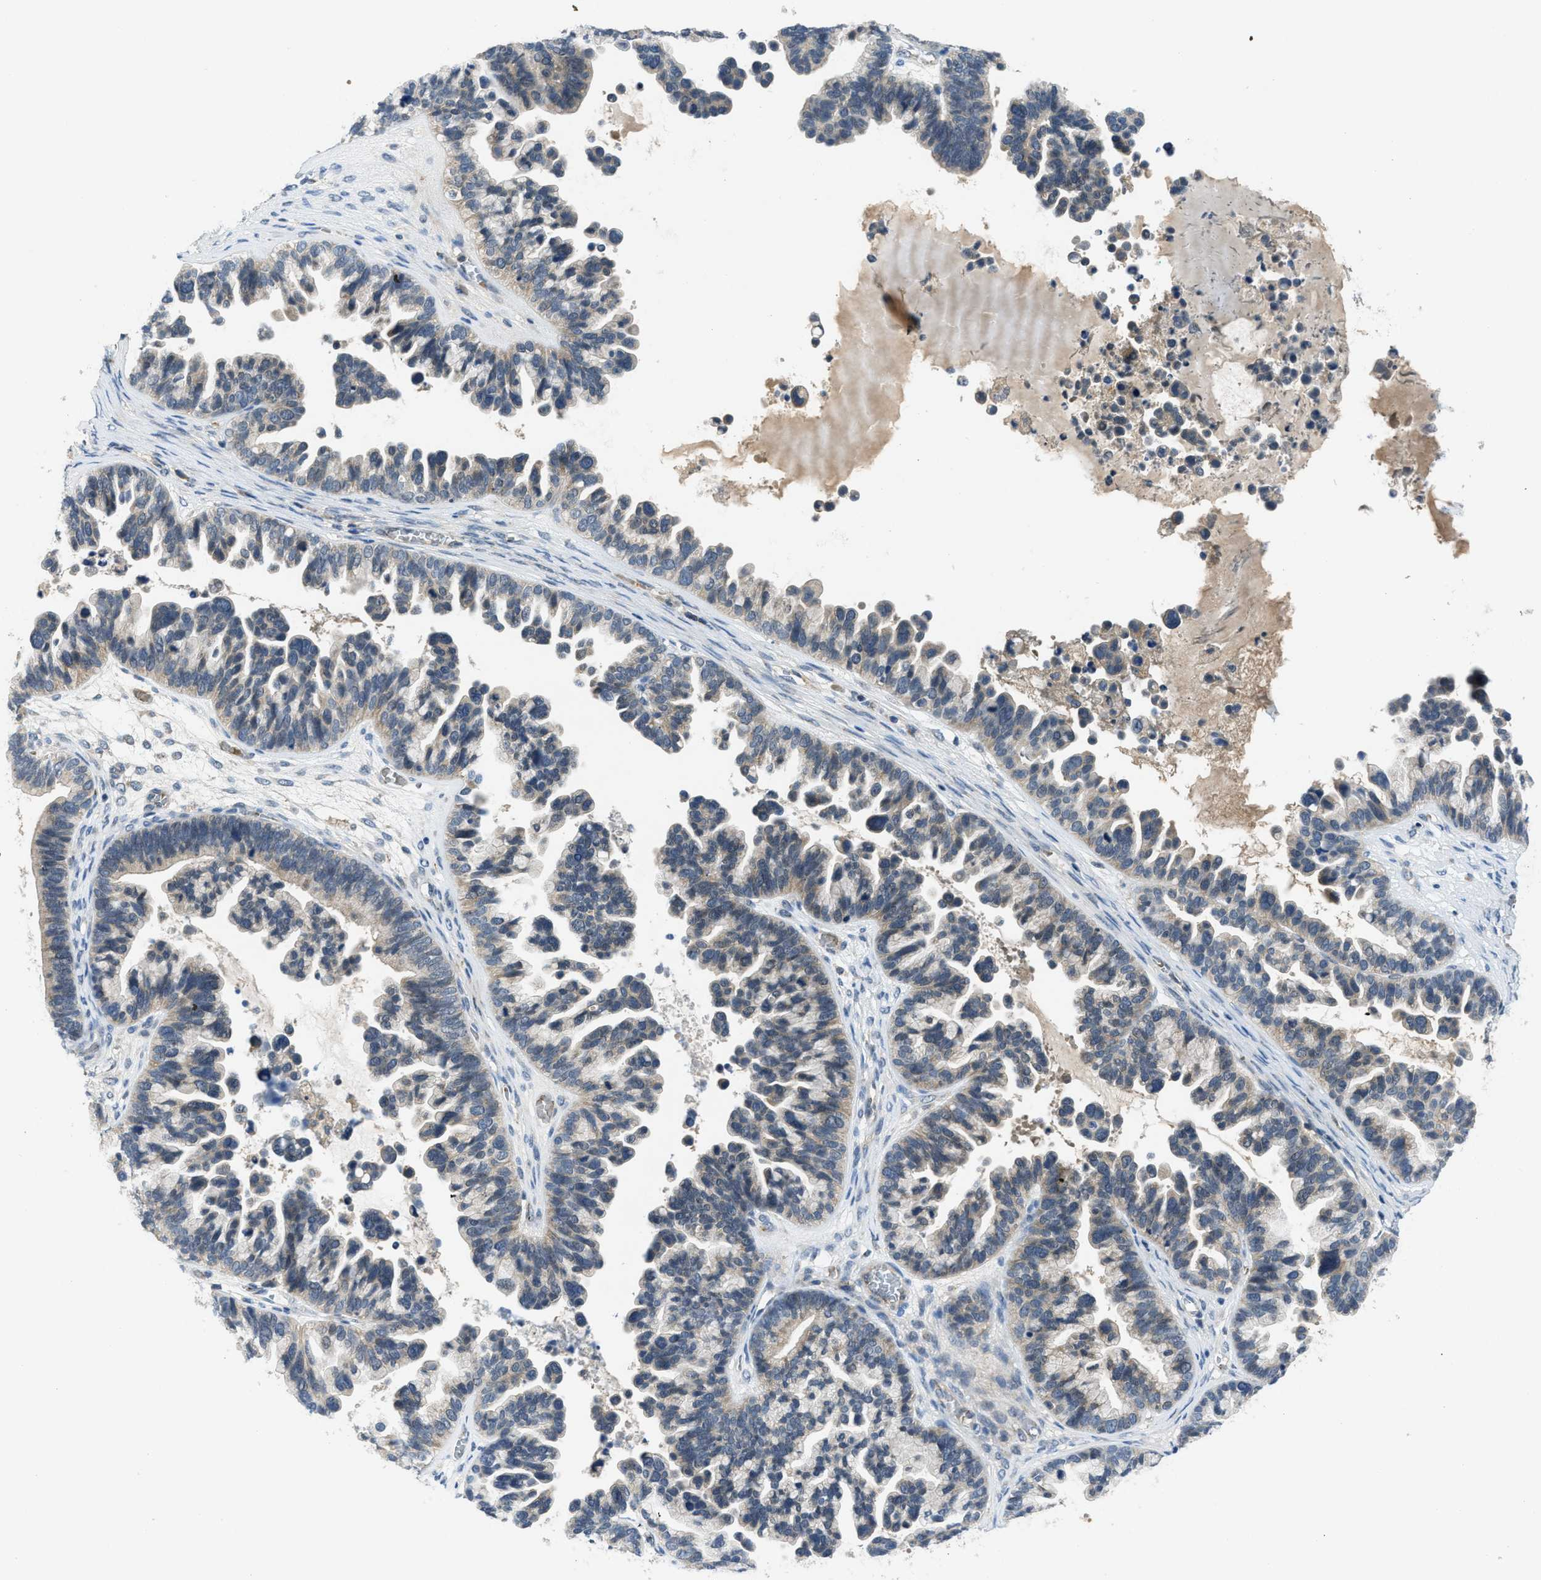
{"staining": {"intensity": "weak", "quantity": ">75%", "location": "cytoplasmic/membranous"}, "tissue": "ovarian cancer", "cell_type": "Tumor cells", "image_type": "cancer", "snomed": [{"axis": "morphology", "description": "Cystadenocarcinoma, serous, NOS"}, {"axis": "topography", "description": "Ovary"}], "caption": "Protein expression analysis of ovarian serous cystadenocarcinoma shows weak cytoplasmic/membranous expression in approximately >75% of tumor cells.", "gene": "PDE7A", "patient": {"sex": "female", "age": 56}}